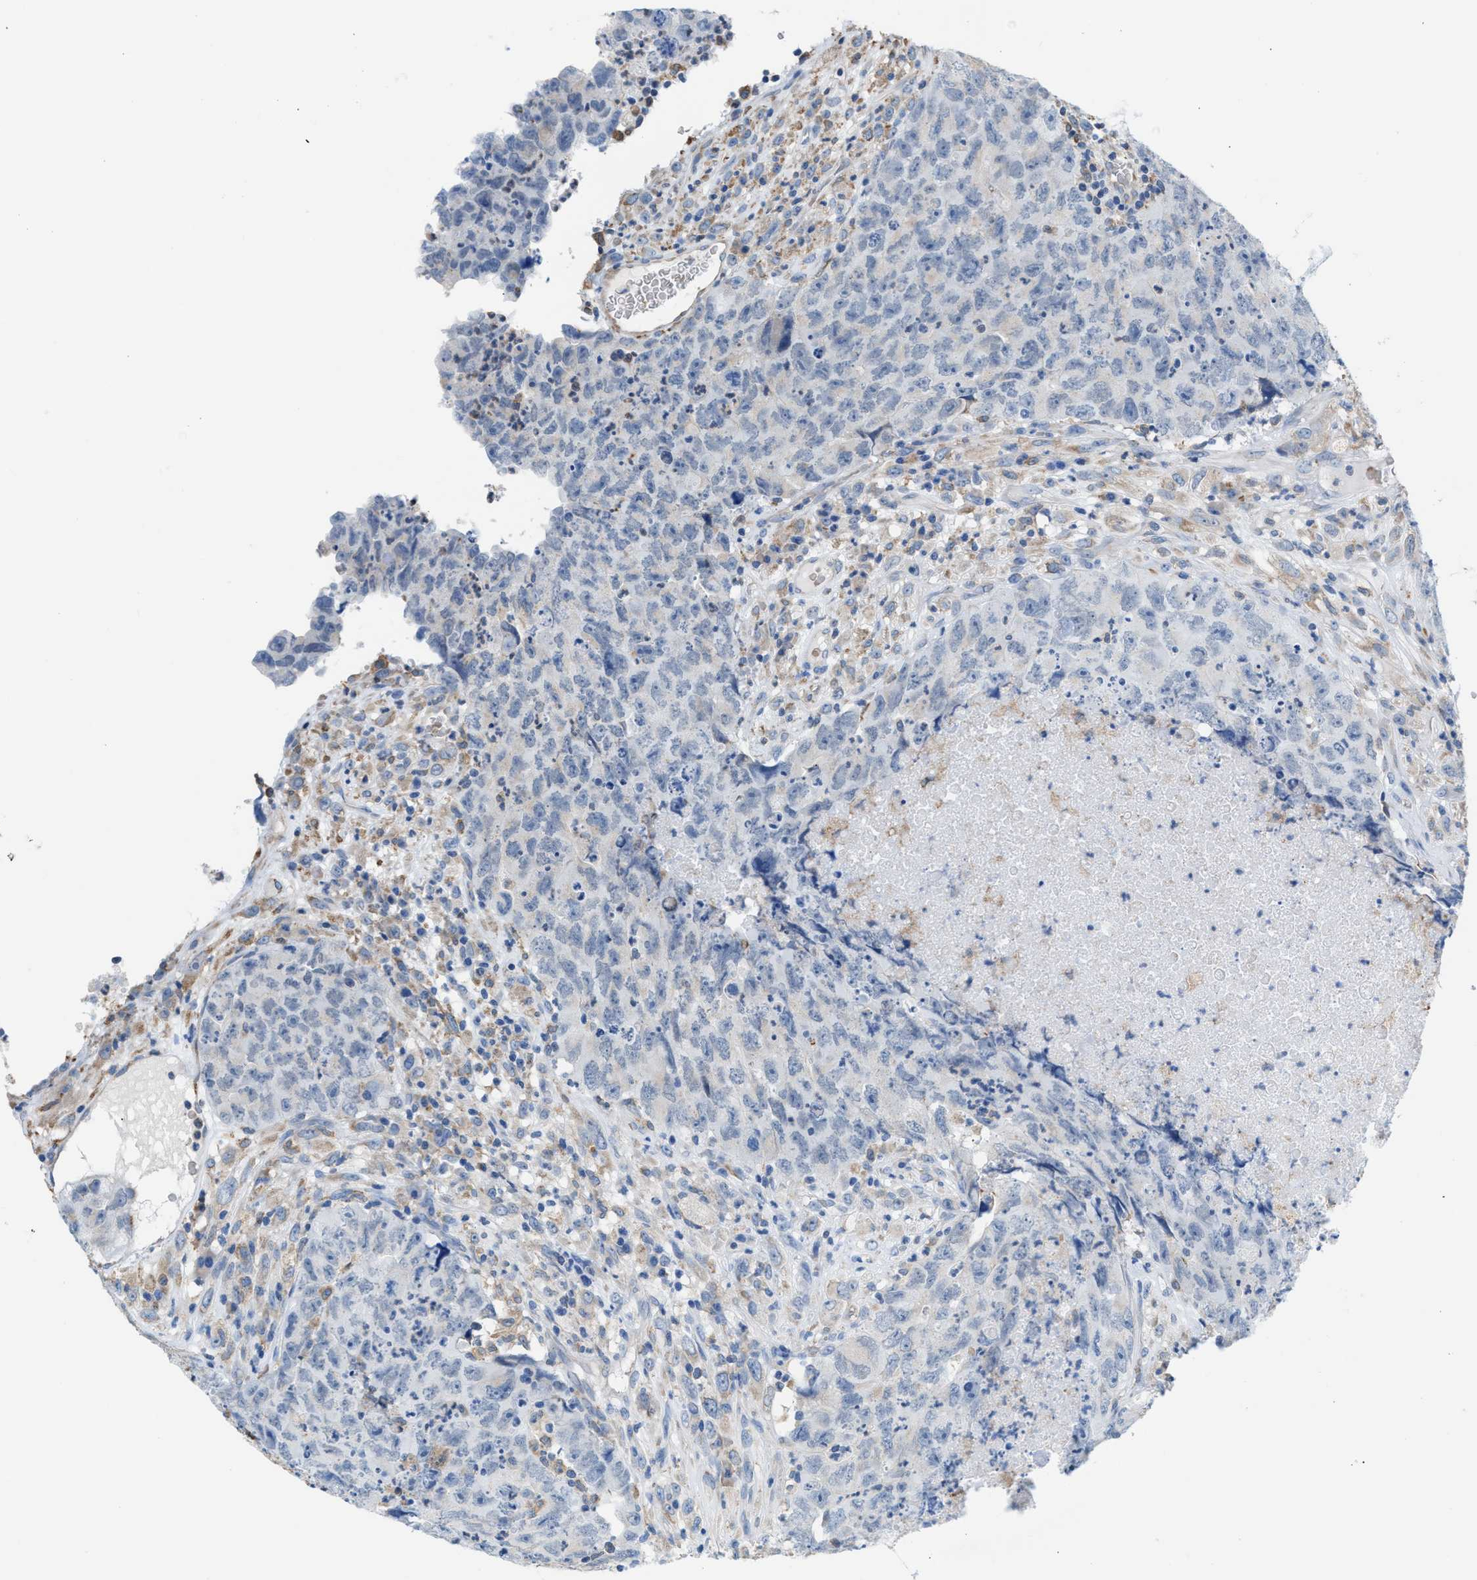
{"staining": {"intensity": "negative", "quantity": "none", "location": "none"}, "tissue": "testis cancer", "cell_type": "Tumor cells", "image_type": "cancer", "snomed": [{"axis": "morphology", "description": "Carcinoma, Embryonal, NOS"}, {"axis": "topography", "description": "Testis"}], "caption": "This photomicrograph is of testis embryonal carcinoma stained with IHC to label a protein in brown with the nuclei are counter-stained blue. There is no positivity in tumor cells. (DAB immunohistochemistry (IHC), high magnification).", "gene": "CA3", "patient": {"sex": "male", "age": 32}}